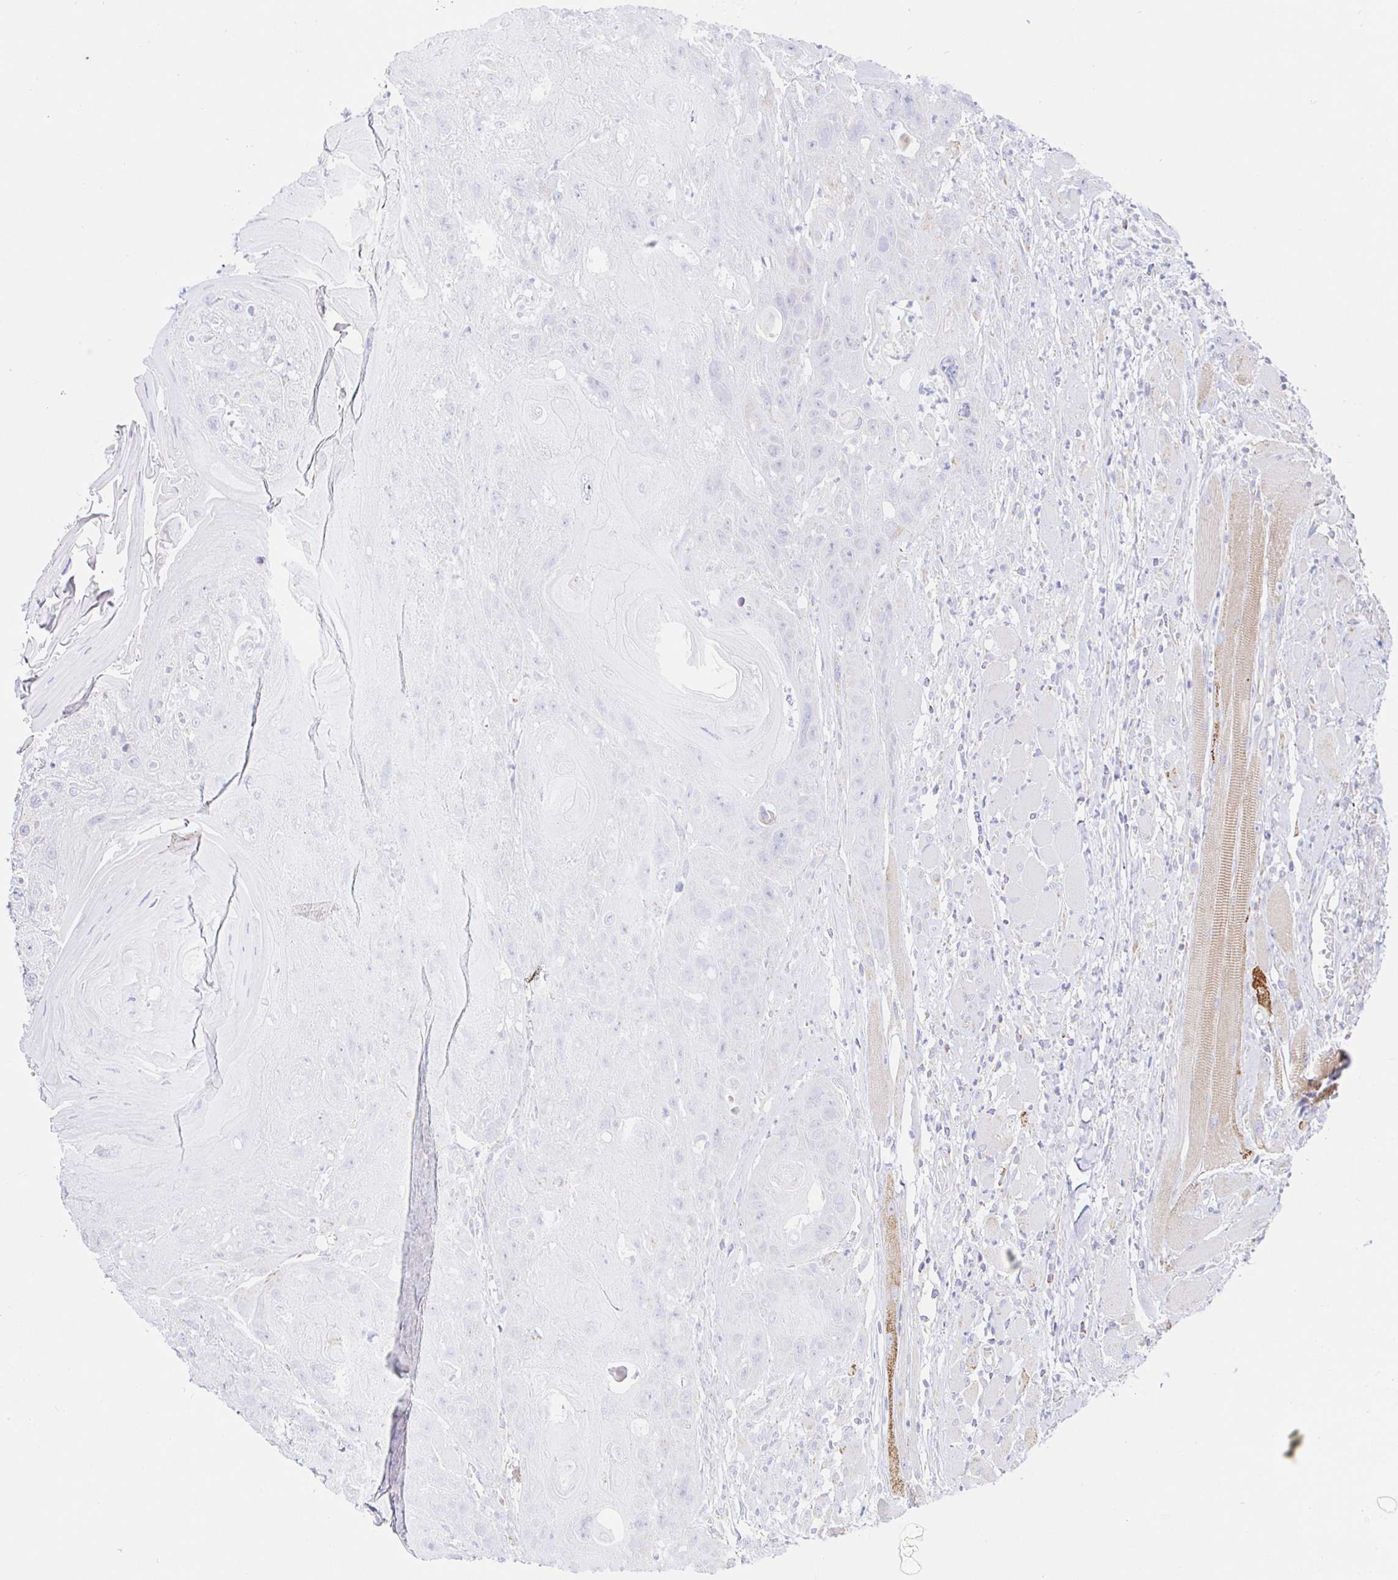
{"staining": {"intensity": "negative", "quantity": "none", "location": "none"}, "tissue": "head and neck cancer", "cell_type": "Tumor cells", "image_type": "cancer", "snomed": [{"axis": "morphology", "description": "Squamous cell carcinoma, NOS"}, {"axis": "topography", "description": "Head-Neck"}], "caption": "Immunohistochemistry (IHC) of head and neck cancer (squamous cell carcinoma) displays no staining in tumor cells.", "gene": "SYNGR4", "patient": {"sex": "female", "age": 59}}